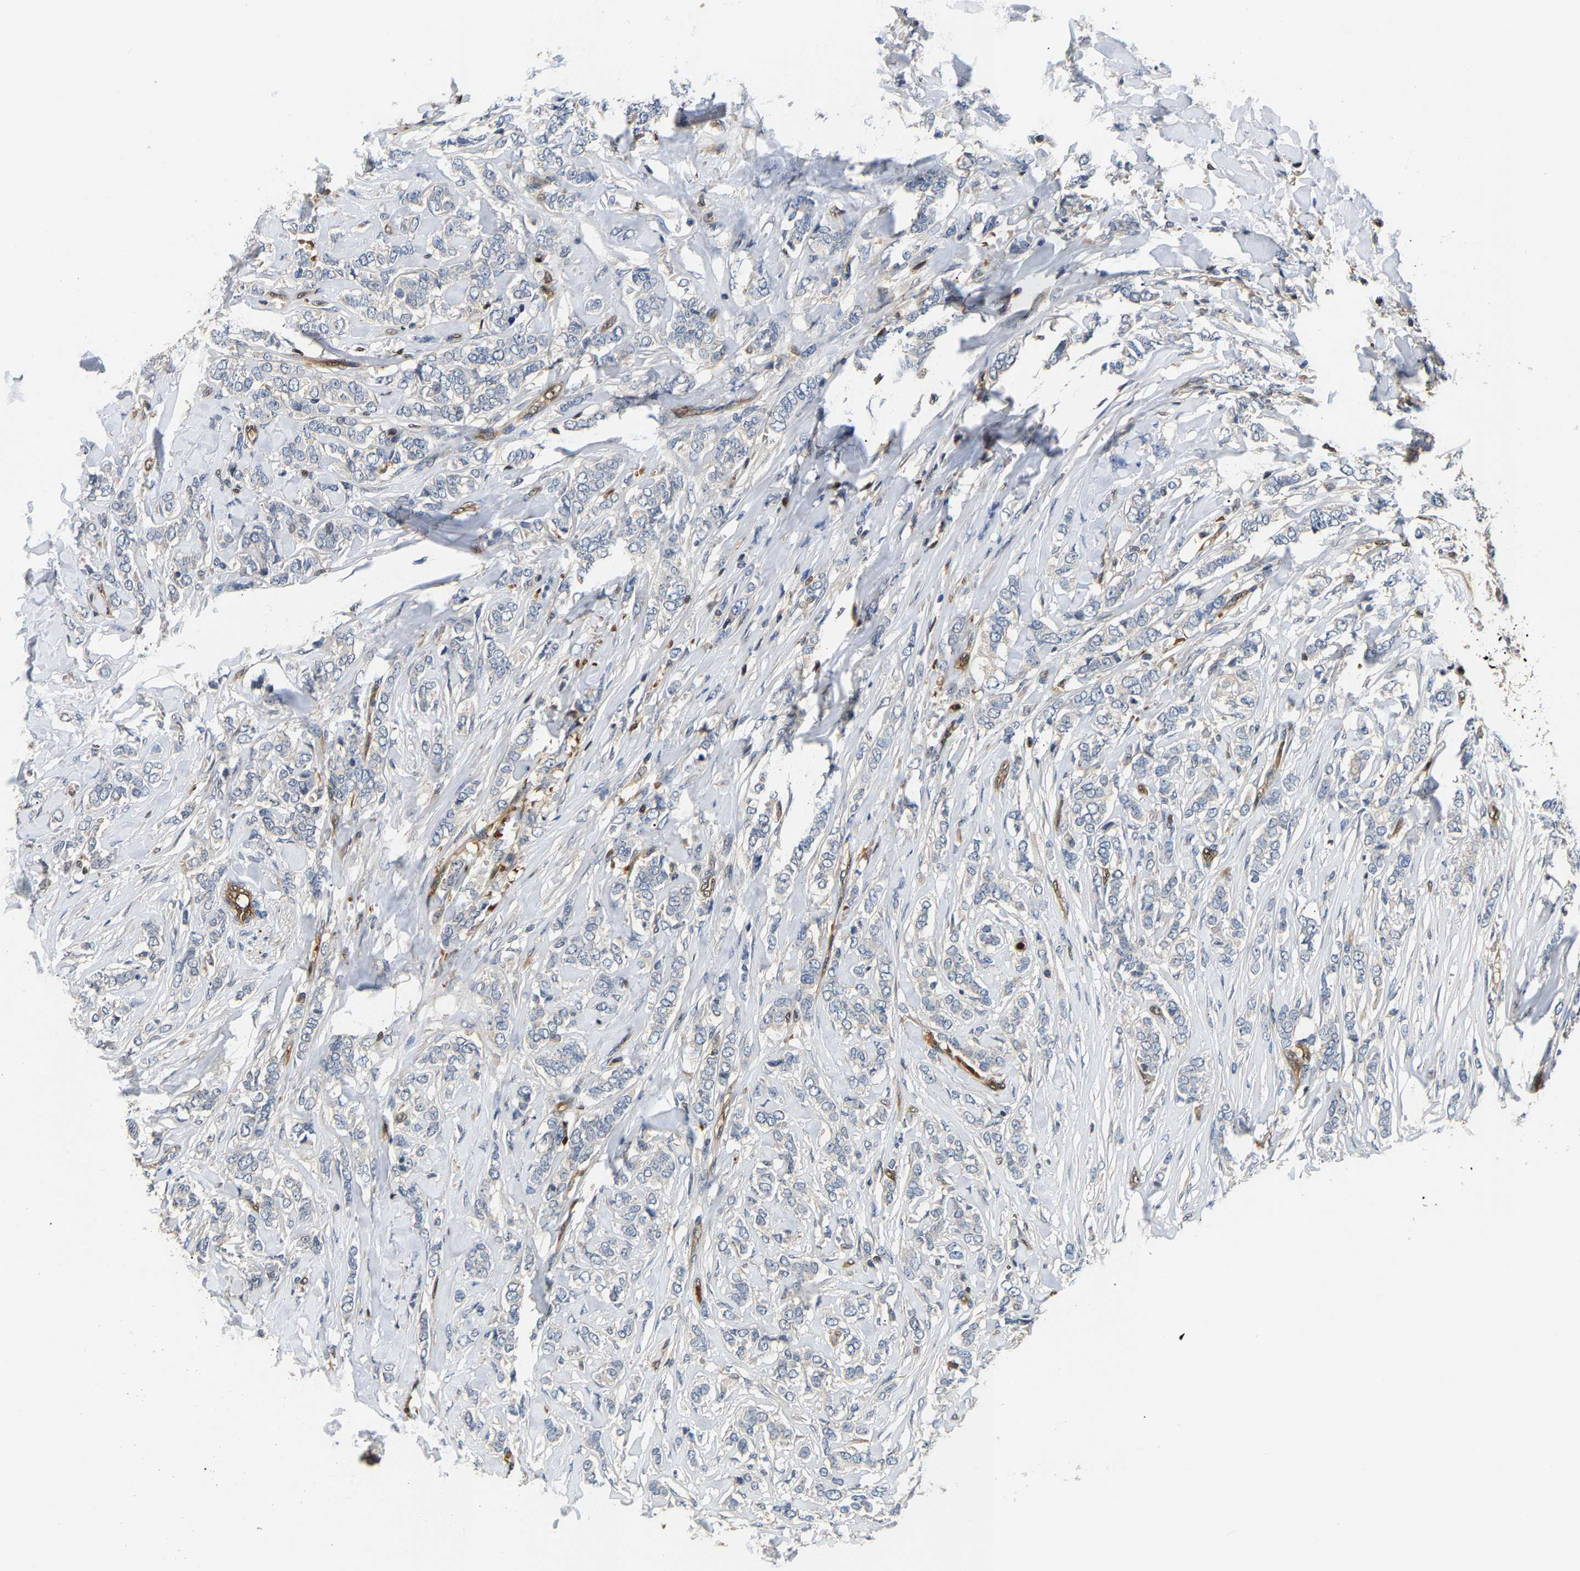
{"staining": {"intensity": "negative", "quantity": "none", "location": "none"}, "tissue": "breast cancer", "cell_type": "Tumor cells", "image_type": "cancer", "snomed": [{"axis": "morphology", "description": "Lobular carcinoma"}, {"axis": "topography", "description": "Skin"}, {"axis": "topography", "description": "Breast"}], "caption": "High power microscopy photomicrograph of an IHC histopathology image of breast cancer (lobular carcinoma), revealing no significant staining in tumor cells.", "gene": "GIMAP7", "patient": {"sex": "female", "age": 46}}